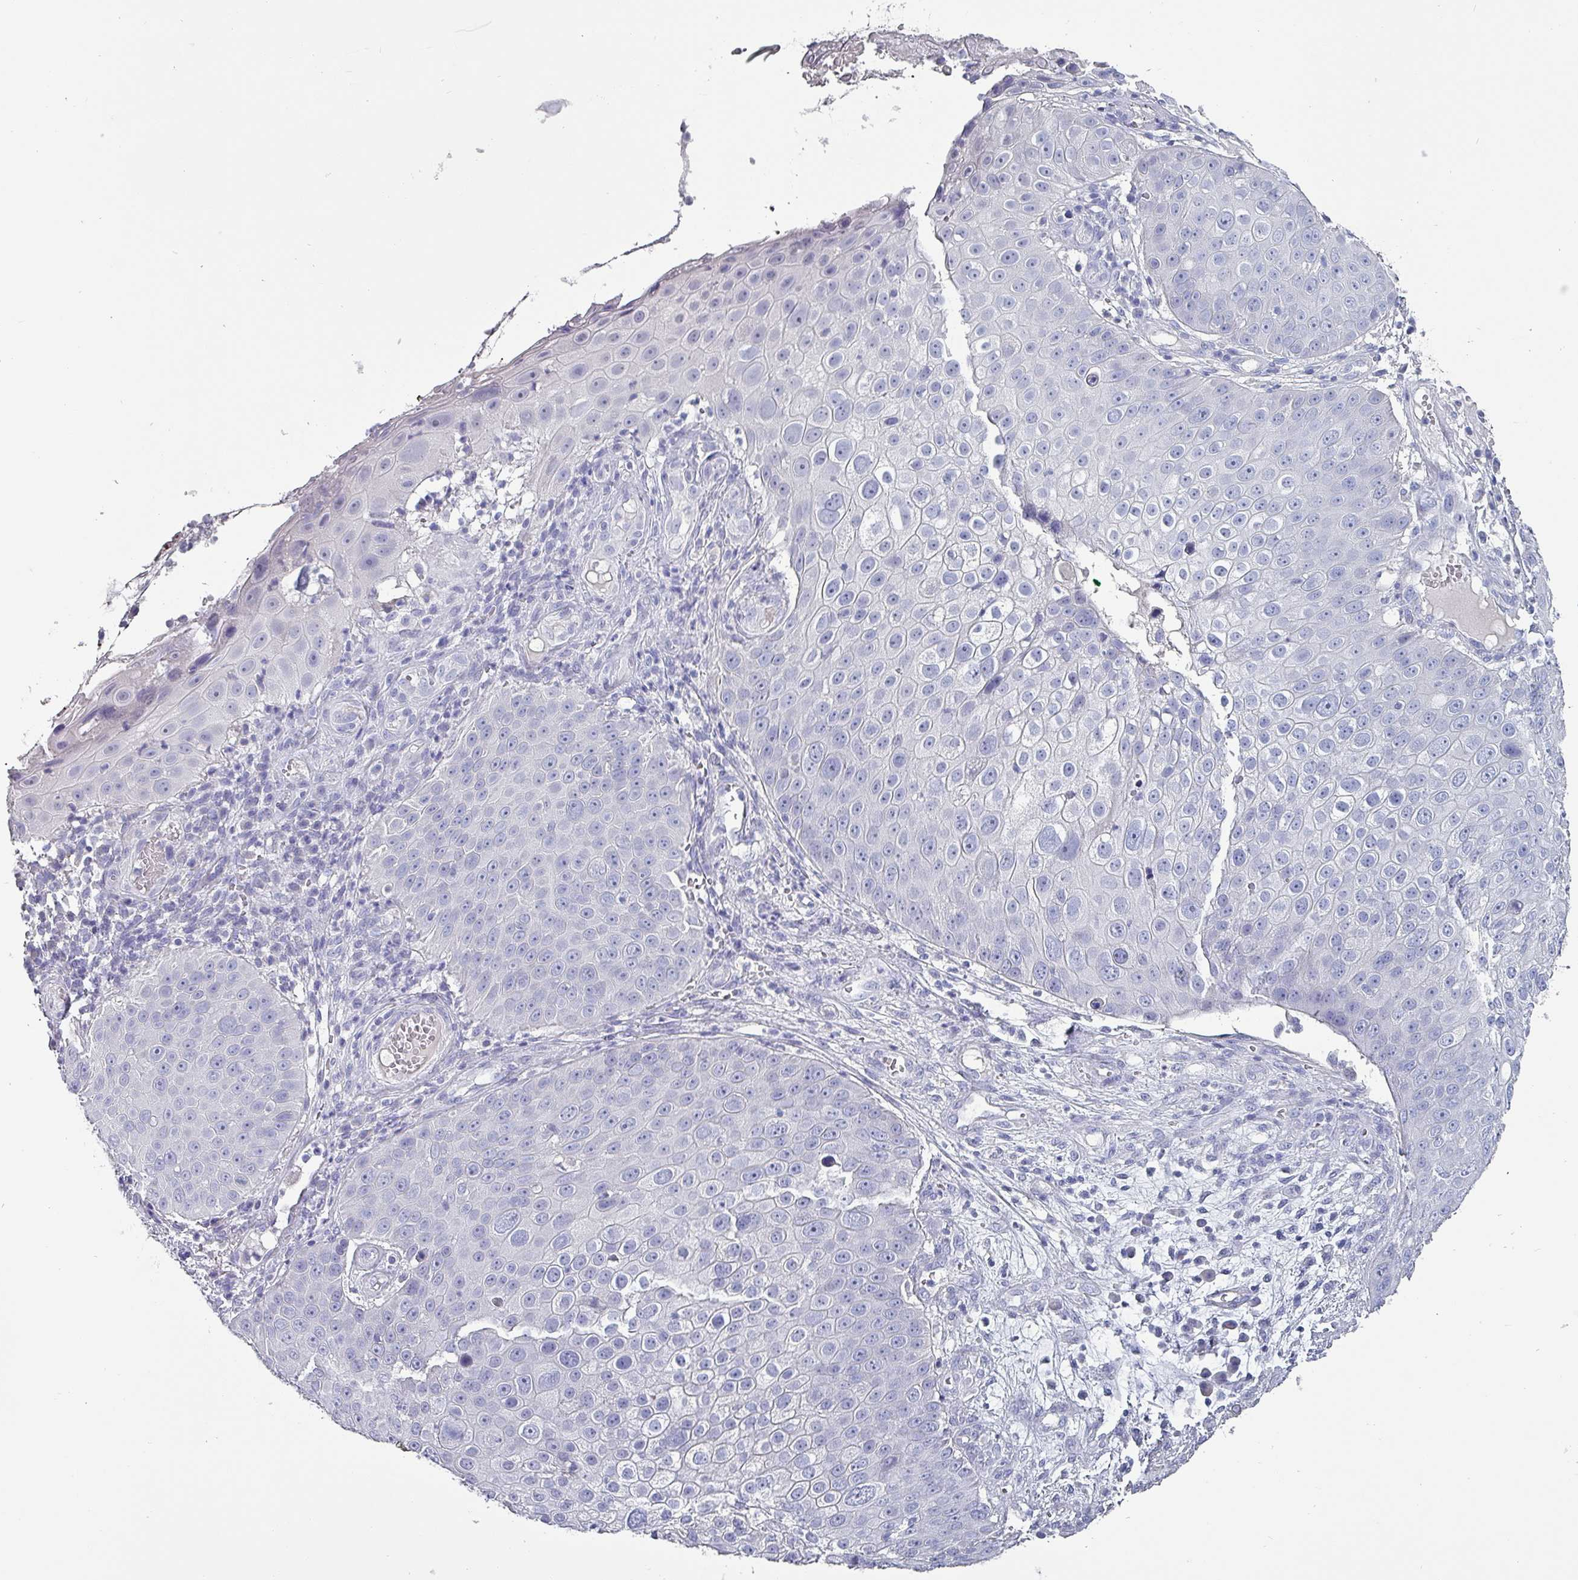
{"staining": {"intensity": "negative", "quantity": "none", "location": "none"}, "tissue": "skin cancer", "cell_type": "Tumor cells", "image_type": "cancer", "snomed": [{"axis": "morphology", "description": "Squamous cell carcinoma, NOS"}, {"axis": "topography", "description": "Skin"}], "caption": "DAB (3,3'-diaminobenzidine) immunohistochemical staining of human squamous cell carcinoma (skin) reveals no significant positivity in tumor cells. (DAB (3,3'-diaminobenzidine) IHC visualized using brightfield microscopy, high magnification).", "gene": "INS-IGF2", "patient": {"sex": "male", "age": 71}}